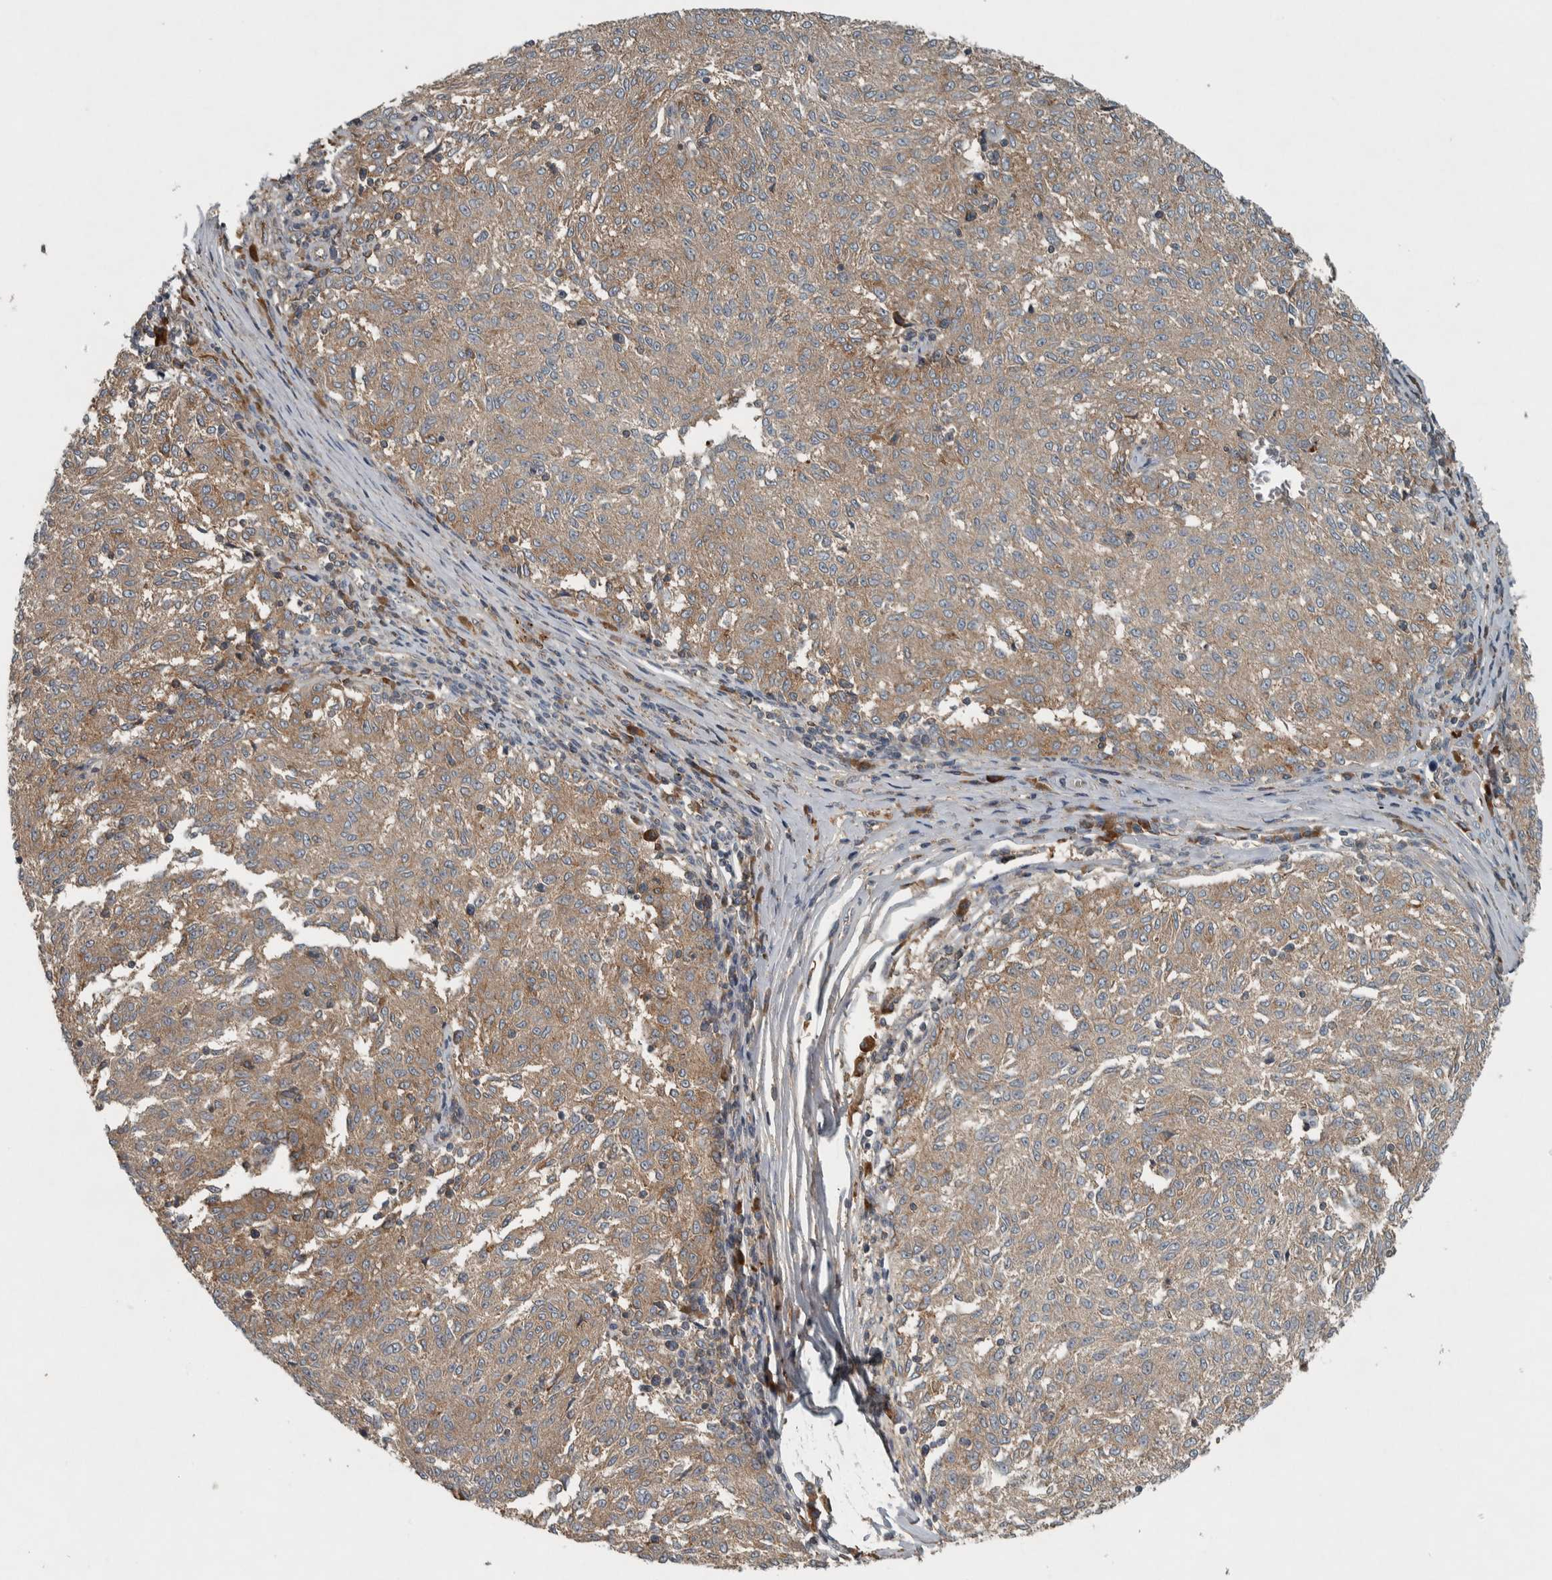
{"staining": {"intensity": "moderate", "quantity": ">75%", "location": "cytoplasmic/membranous"}, "tissue": "melanoma", "cell_type": "Tumor cells", "image_type": "cancer", "snomed": [{"axis": "morphology", "description": "Malignant melanoma, NOS"}, {"axis": "topography", "description": "Skin"}], "caption": "IHC photomicrograph of neoplastic tissue: human melanoma stained using immunohistochemistry (IHC) shows medium levels of moderate protein expression localized specifically in the cytoplasmic/membranous of tumor cells, appearing as a cytoplasmic/membranous brown color.", "gene": "CLCN2", "patient": {"sex": "female", "age": 72}}